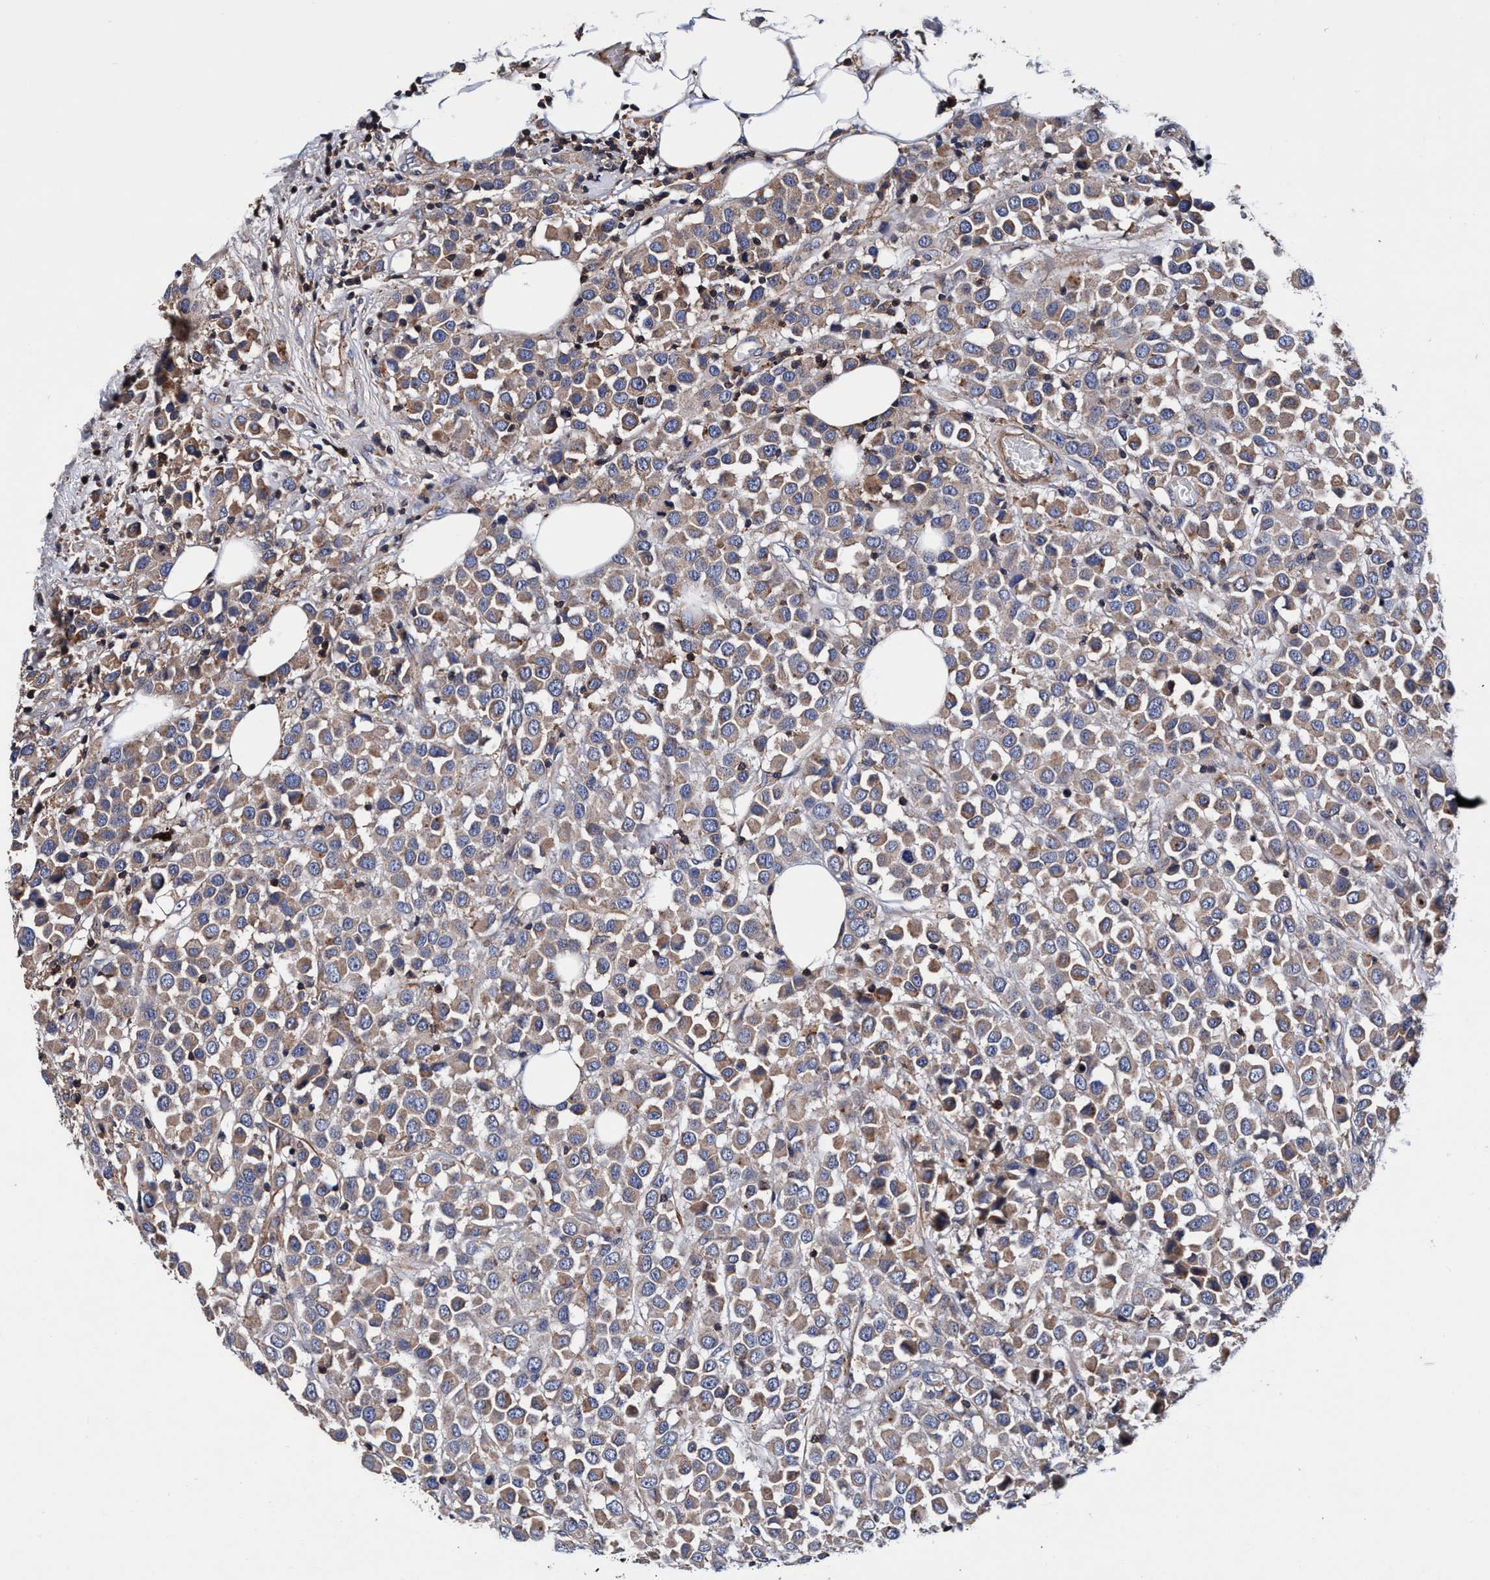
{"staining": {"intensity": "moderate", "quantity": "25%-75%", "location": "cytoplasmic/membranous"}, "tissue": "breast cancer", "cell_type": "Tumor cells", "image_type": "cancer", "snomed": [{"axis": "morphology", "description": "Duct carcinoma"}, {"axis": "topography", "description": "Breast"}], "caption": "The image exhibits a brown stain indicating the presence of a protein in the cytoplasmic/membranous of tumor cells in infiltrating ductal carcinoma (breast). (DAB (3,3'-diaminobenzidine) IHC with brightfield microscopy, high magnification).", "gene": "RNF208", "patient": {"sex": "female", "age": 61}}